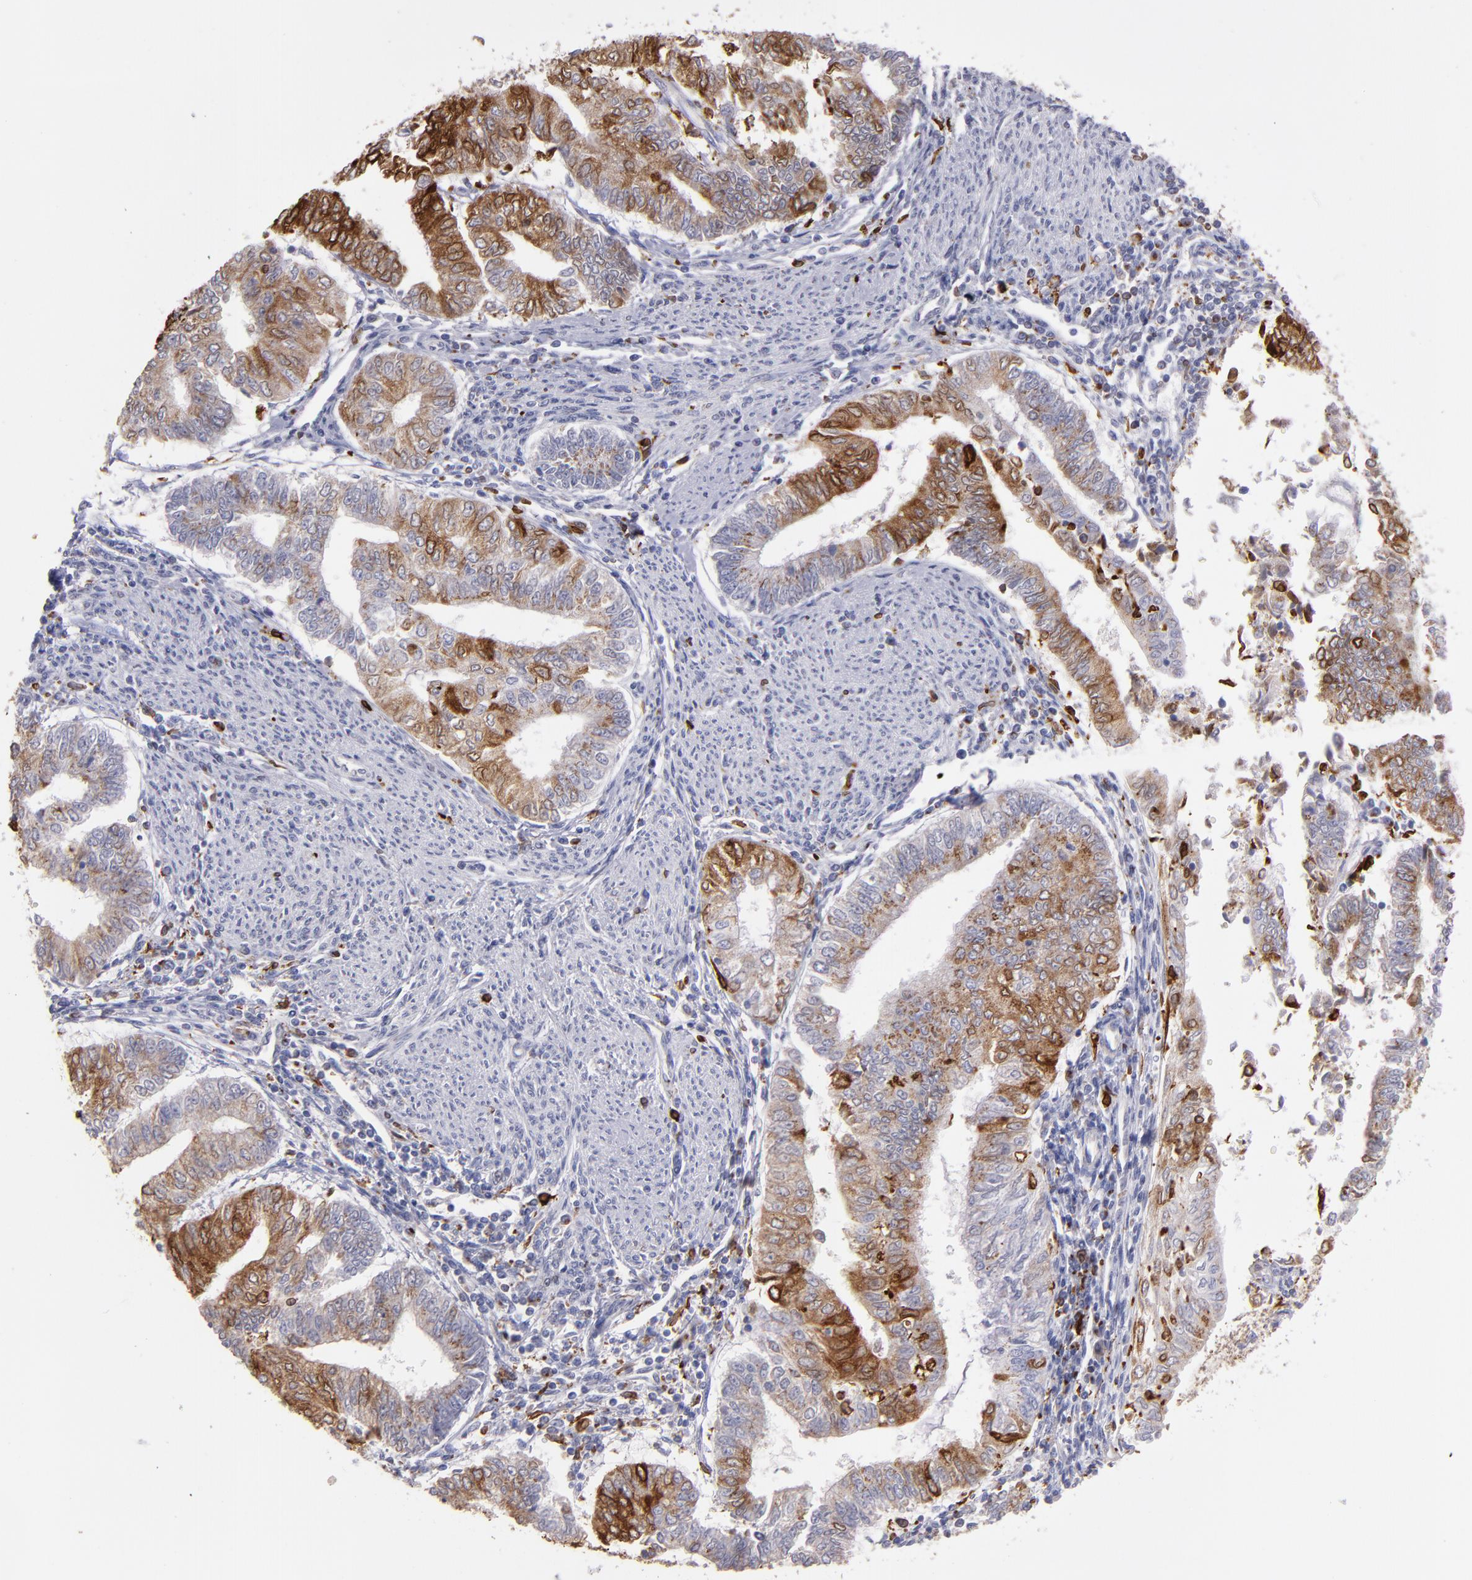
{"staining": {"intensity": "strong", "quantity": ">75%", "location": "cytoplasmic/membranous"}, "tissue": "endometrial cancer", "cell_type": "Tumor cells", "image_type": "cancer", "snomed": [{"axis": "morphology", "description": "Adenocarcinoma, NOS"}, {"axis": "topography", "description": "Endometrium"}], "caption": "Strong cytoplasmic/membranous positivity is identified in approximately >75% of tumor cells in endometrial cancer (adenocarcinoma).", "gene": "PTGS1", "patient": {"sex": "female", "age": 66}}